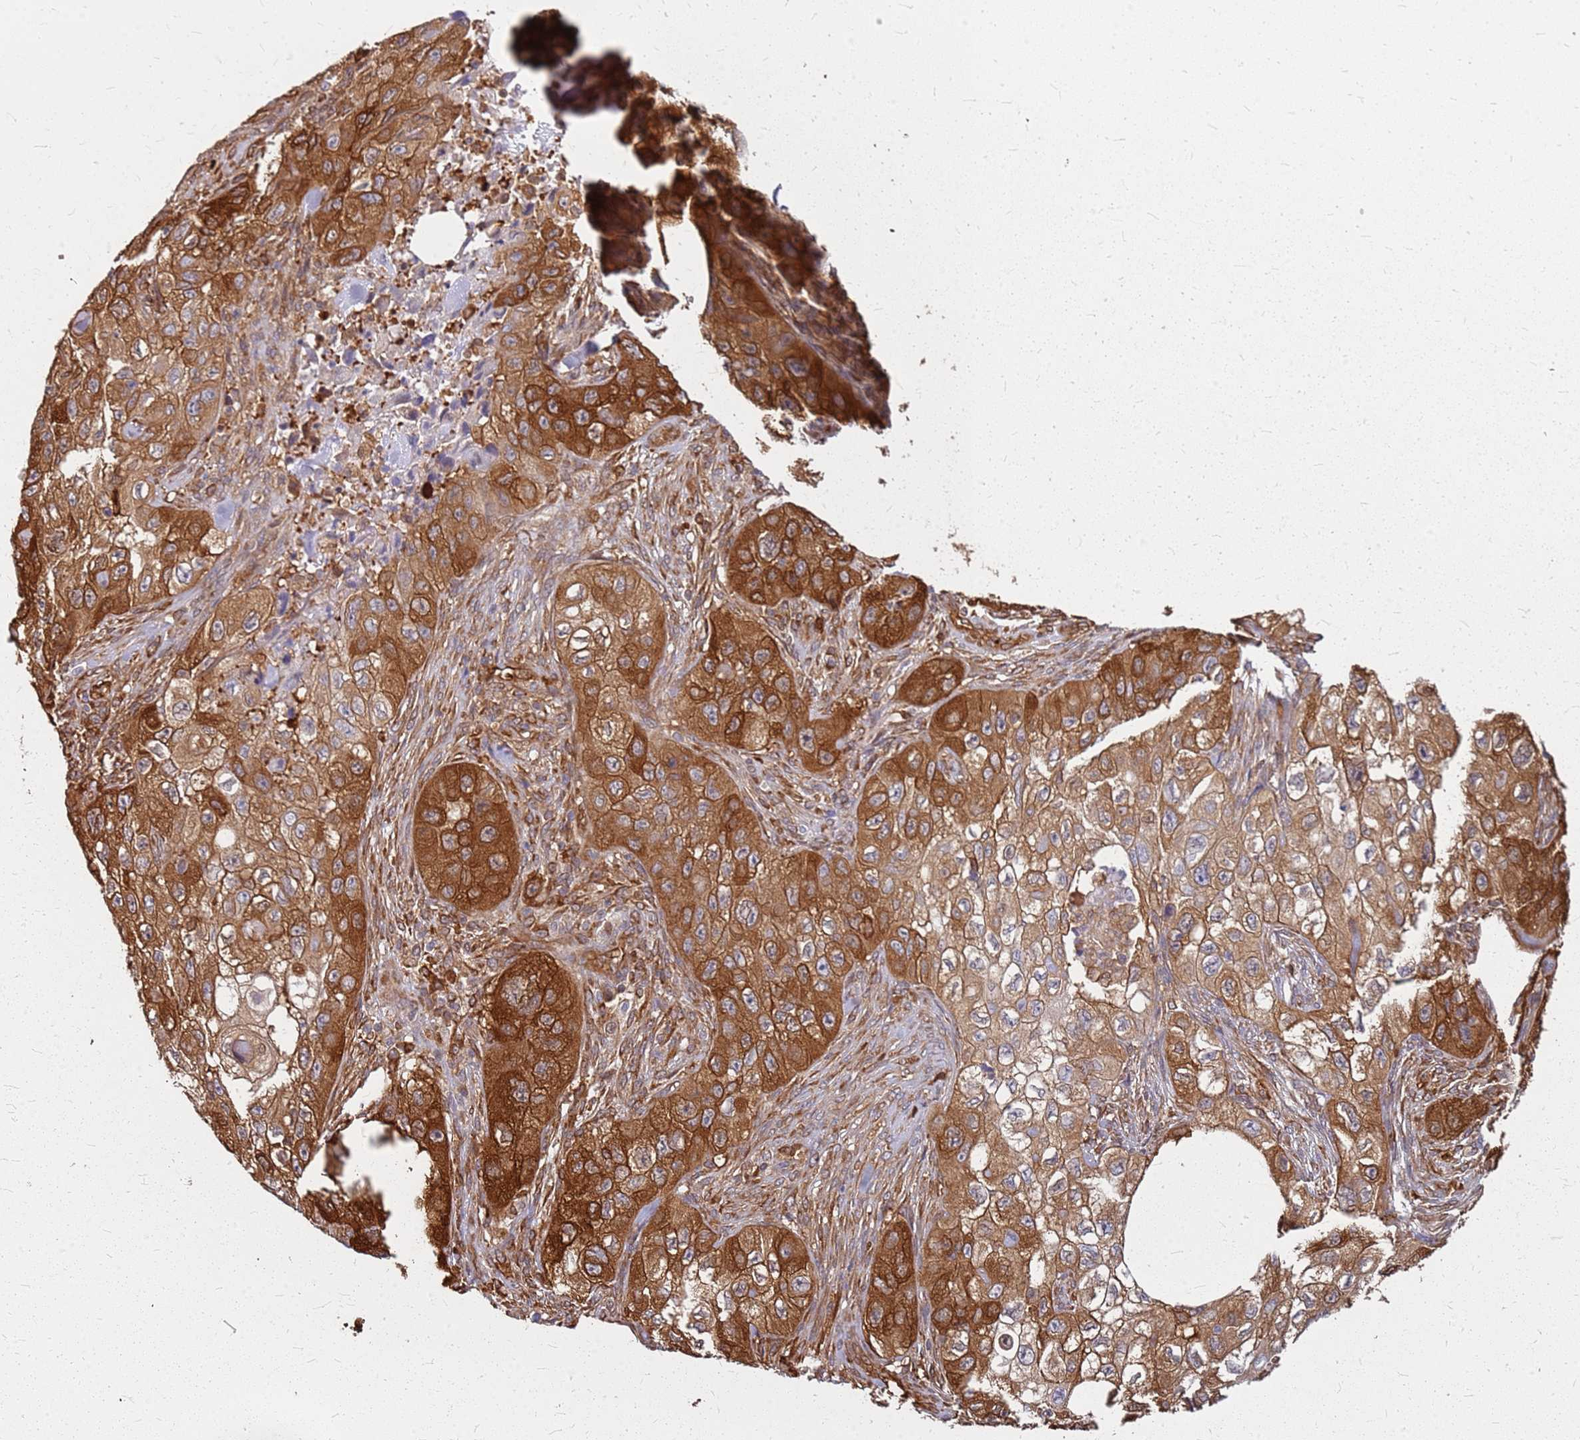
{"staining": {"intensity": "strong", "quantity": ">75%", "location": "cytoplasmic/membranous"}, "tissue": "skin cancer", "cell_type": "Tumor cells", "image_type": "cancer", "snomed": [{"axis": "morphology", "description": "Squamous cell carcinoma, NOS"}, {"axis": "topography", "description": "Skin"}, {"axis": "topography", "description": "Subcutis"}], "caption": "Strong cytoplasmic/membranous positivity for a protein is present in approximately >75% of tumor cells of skin squamous cell carcinoma using immunohistochemistry.", "gene": "HDX", "patient": {"sex": "male", "age": 73}}